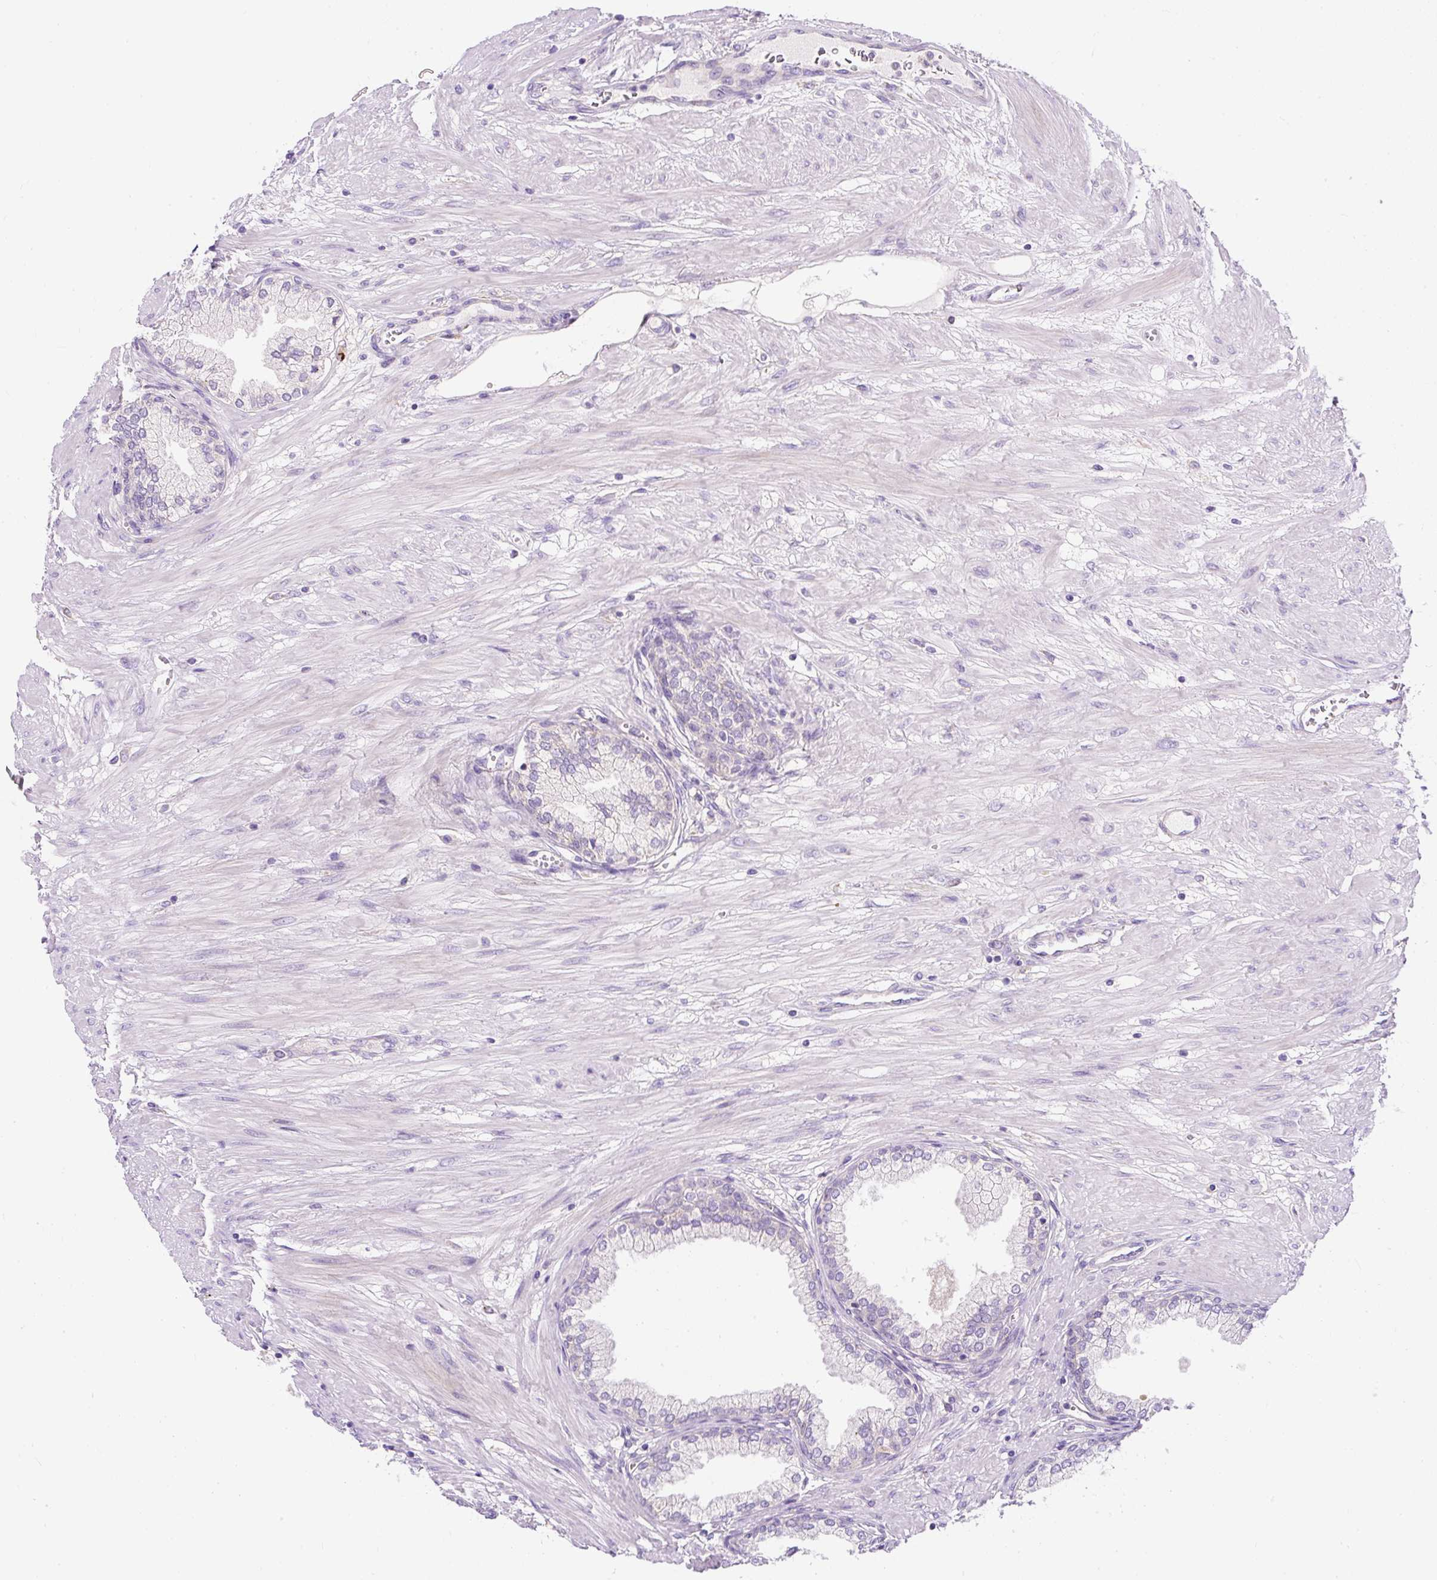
{"staining": {"intensity": "negative", "quantity": "none", "location": "none"}, "tissue": "prostate cancer", "cell_type": "Tumor cells", "image_type": "cancer", "snomed": [{"axis": "morphology", "description": "Adenocarcinoma, High grade"}, {"axis": "topography", "description": "Prostate and seminal vesicle, NOS"}], "caption": "Photomicrograph shows no protein staining in tumor cells of prostate cancer (high-grade adenocarcinoma) tissue.", "gene": "OR4K15", "patient": {"sex": "male", "age": 64}}